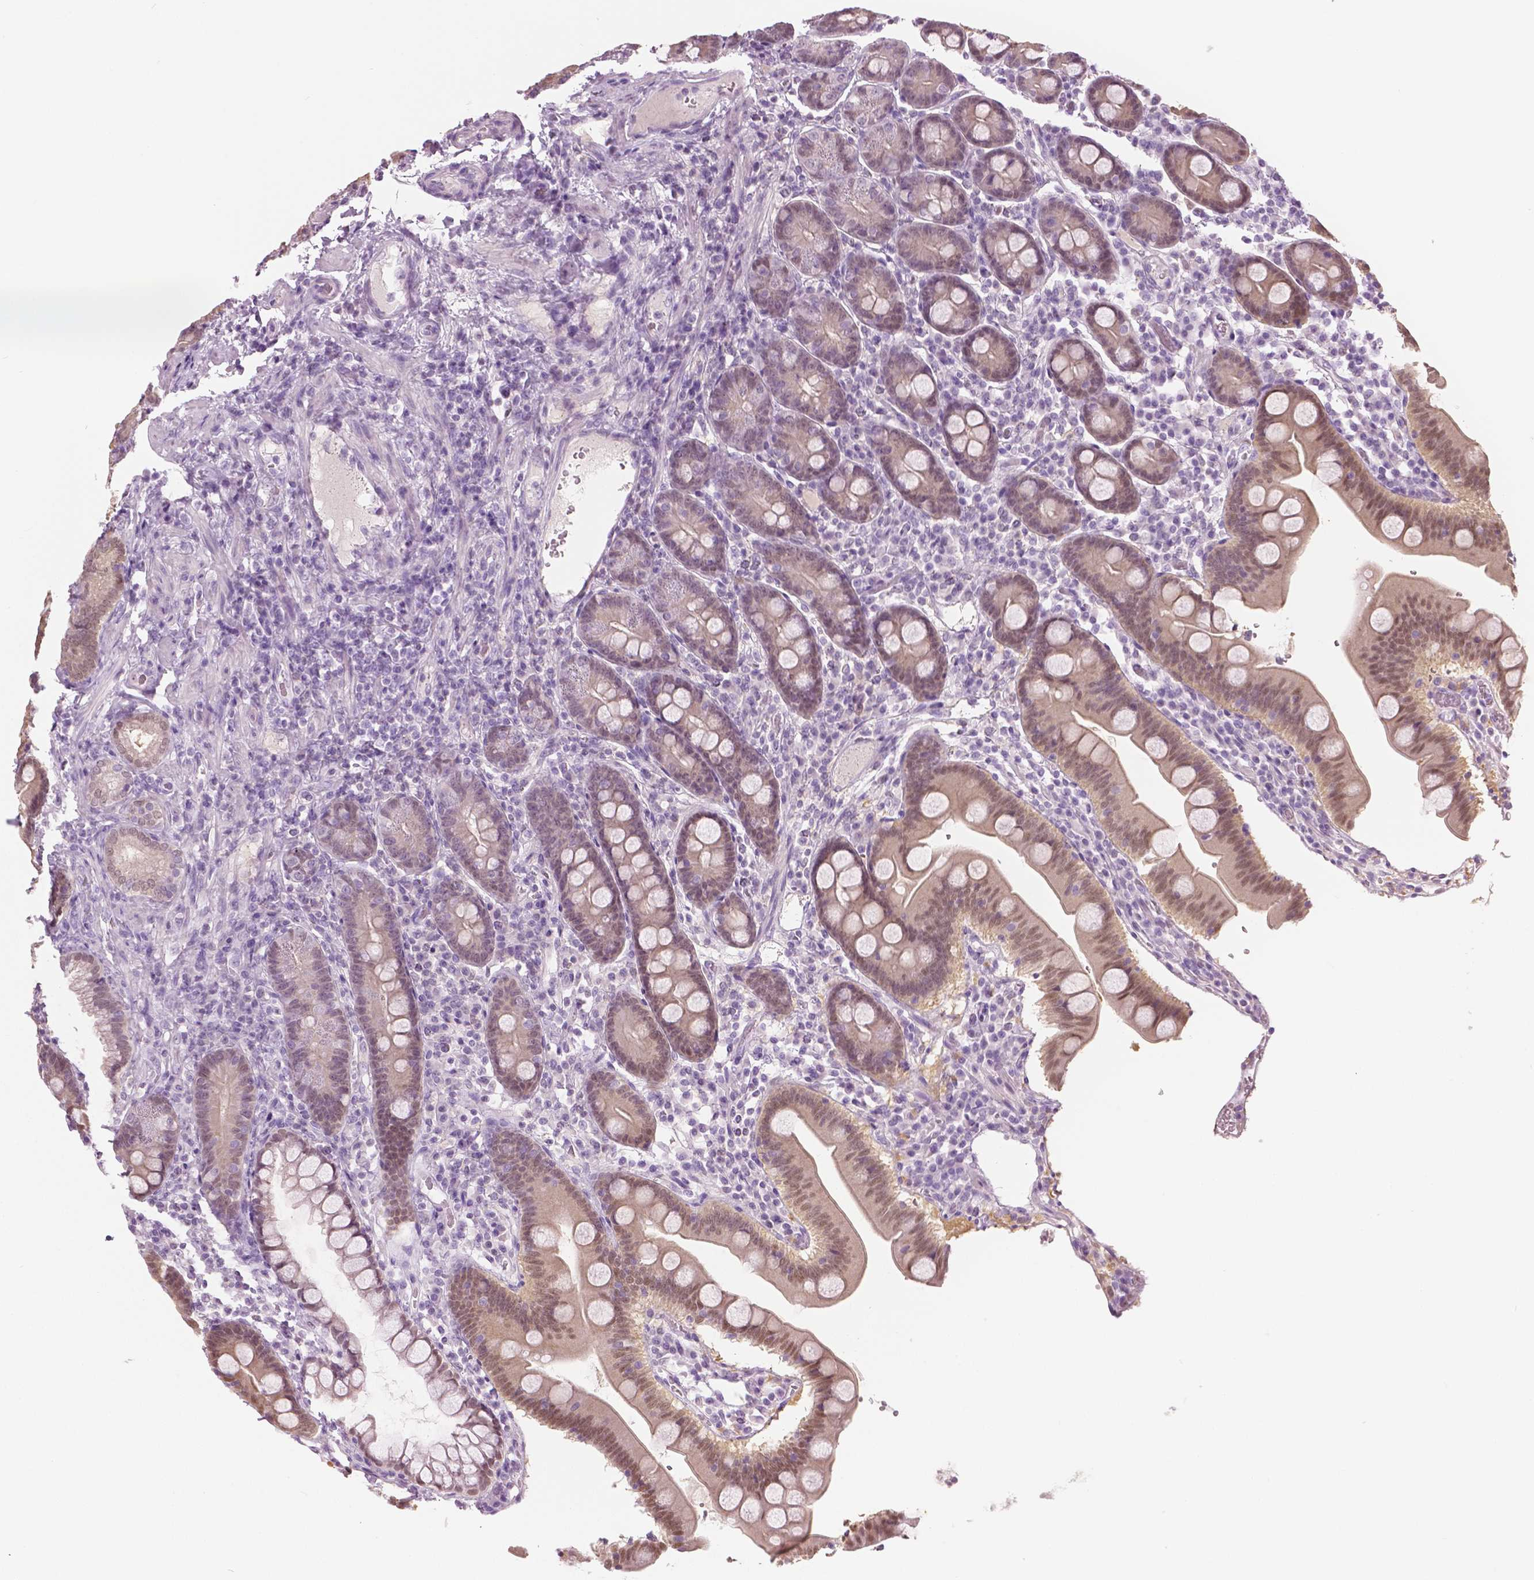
{"staining": {"intensity": "weak", "quantity": "25%-75%", "location": "cytoplasmic/membranous,nuclear"}, "tissue": "duodenum", "cell_type": "Glandular cells", "image_type": "normal", "snomed": [{"axis": "morphology", "description": "Normal tissue, NOS"}, {"axis": "topography", "description": "Pancreas"}, {"axis": "topography", "description": "Duodenum"}], "caption": "Weak cytoplasmic/membranous,nuclear expression for a protein is seen in about 25%-75% of glandular cells of normal duodenum using immunohistochemistry.", "gene": "GALM", "patient": {"sex": "male", "age": 59}}